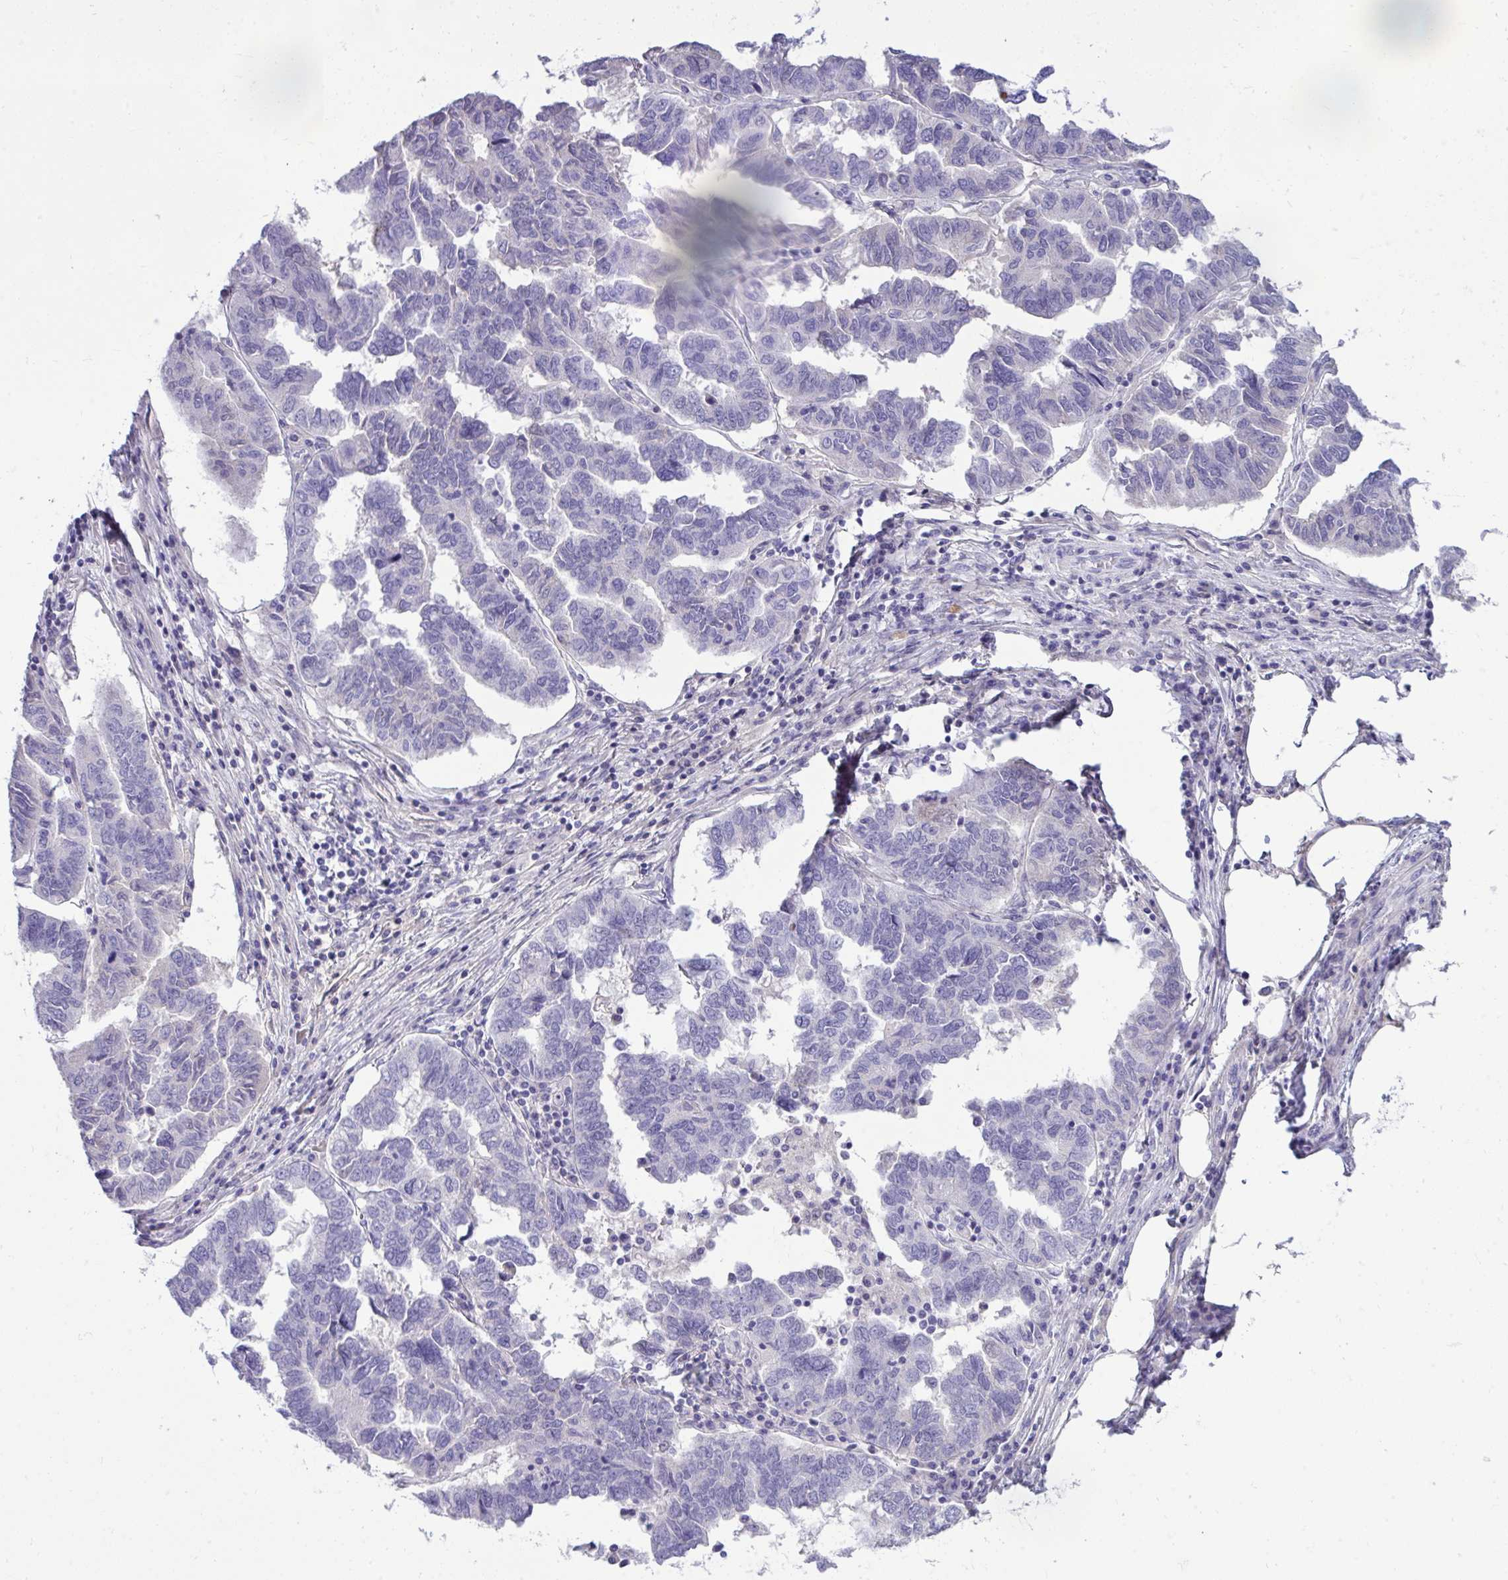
{"staining": {"intensity": "negative", "quantity": "none", "location": "none"}, "tissue": "ovarian cancer", "cell_type": "Tumor cells", "image_type": "cancer", "snomed": [{"axis": "morphology", "description": "Cystadenocarcinoma, serous, NOS"}, {"axis": "topography", "description": "Ovary"}], "caption": "IHC of human serous cystadenocarcinoma (ovarian) displays no staining in tumor cells. Brightfield microscopy of IHC stained with DAB (3,3'-diaminobenzidine) (brown) and hematoxylin (blue), captured at high magnification.", "gene": "PIGZ", "patient": {"sex": "female", "age": 64}}